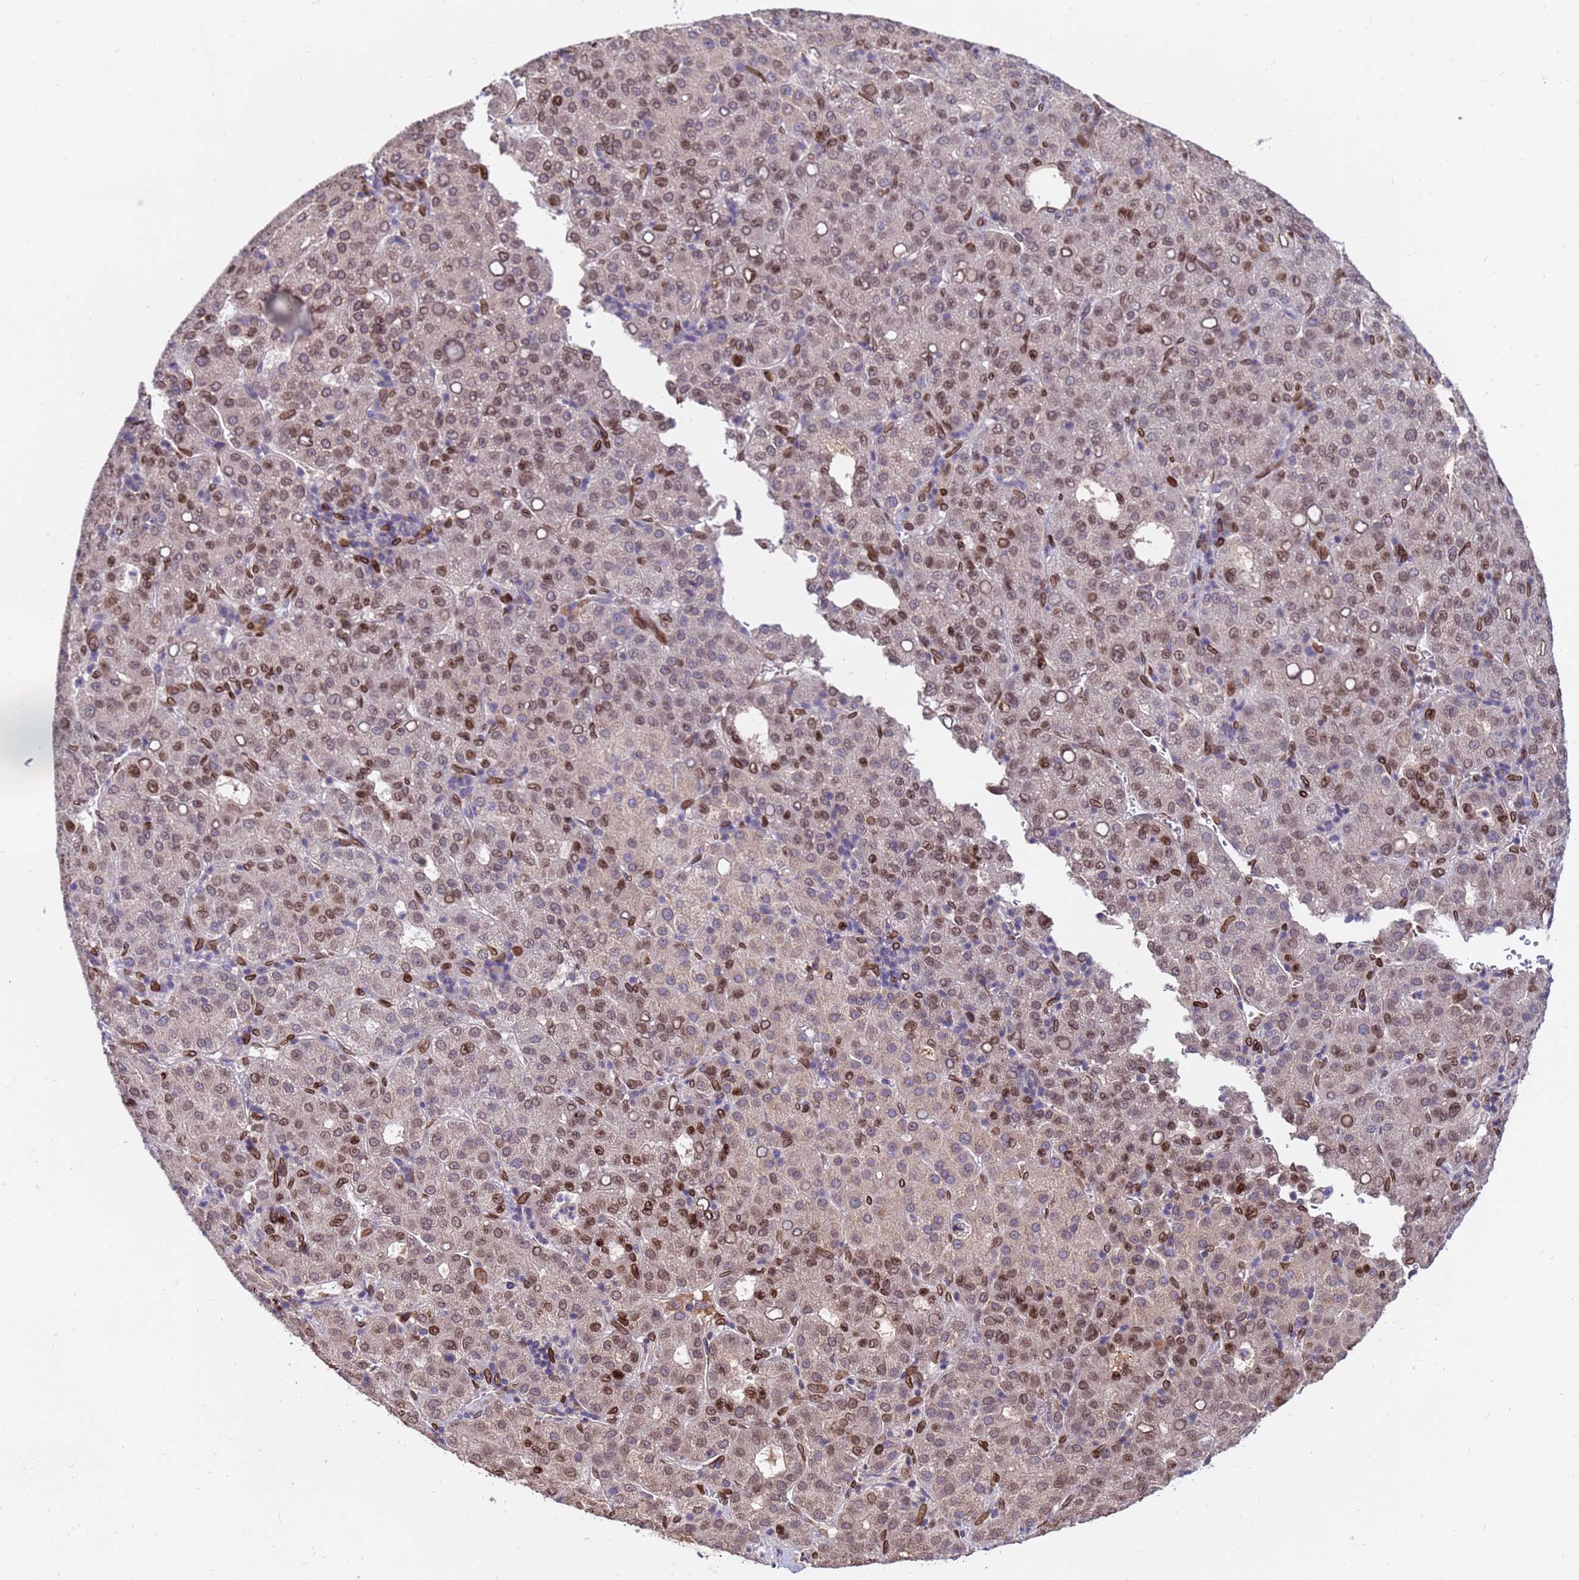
{"staining": {"intensity": "moderate", "quantity": "25%-75%", "location": "cytoplasmic/membranous,nuclear"}, "tissue": "liver cancer", "cell_type": "Tumor cells", "image_type": "cancer", "snomed": [{"axis": "morphology", "description": "Carcinoma, Hepatocellular, NOS"}, {"axis": "topography", "description": "Liver"}], "caption": "Immunohistochemistry (IHC) photomicrograph of human liver cancer (hepatocellular carcinoma) stained for a protein (brown), which demonstrates medium levels of moderate cytoplasmic/membranous and nuclear staining in approximately 25%-75% of tumor cells.", "gene": "GPR135", "patient": {"sex": "male", "age": 65}}